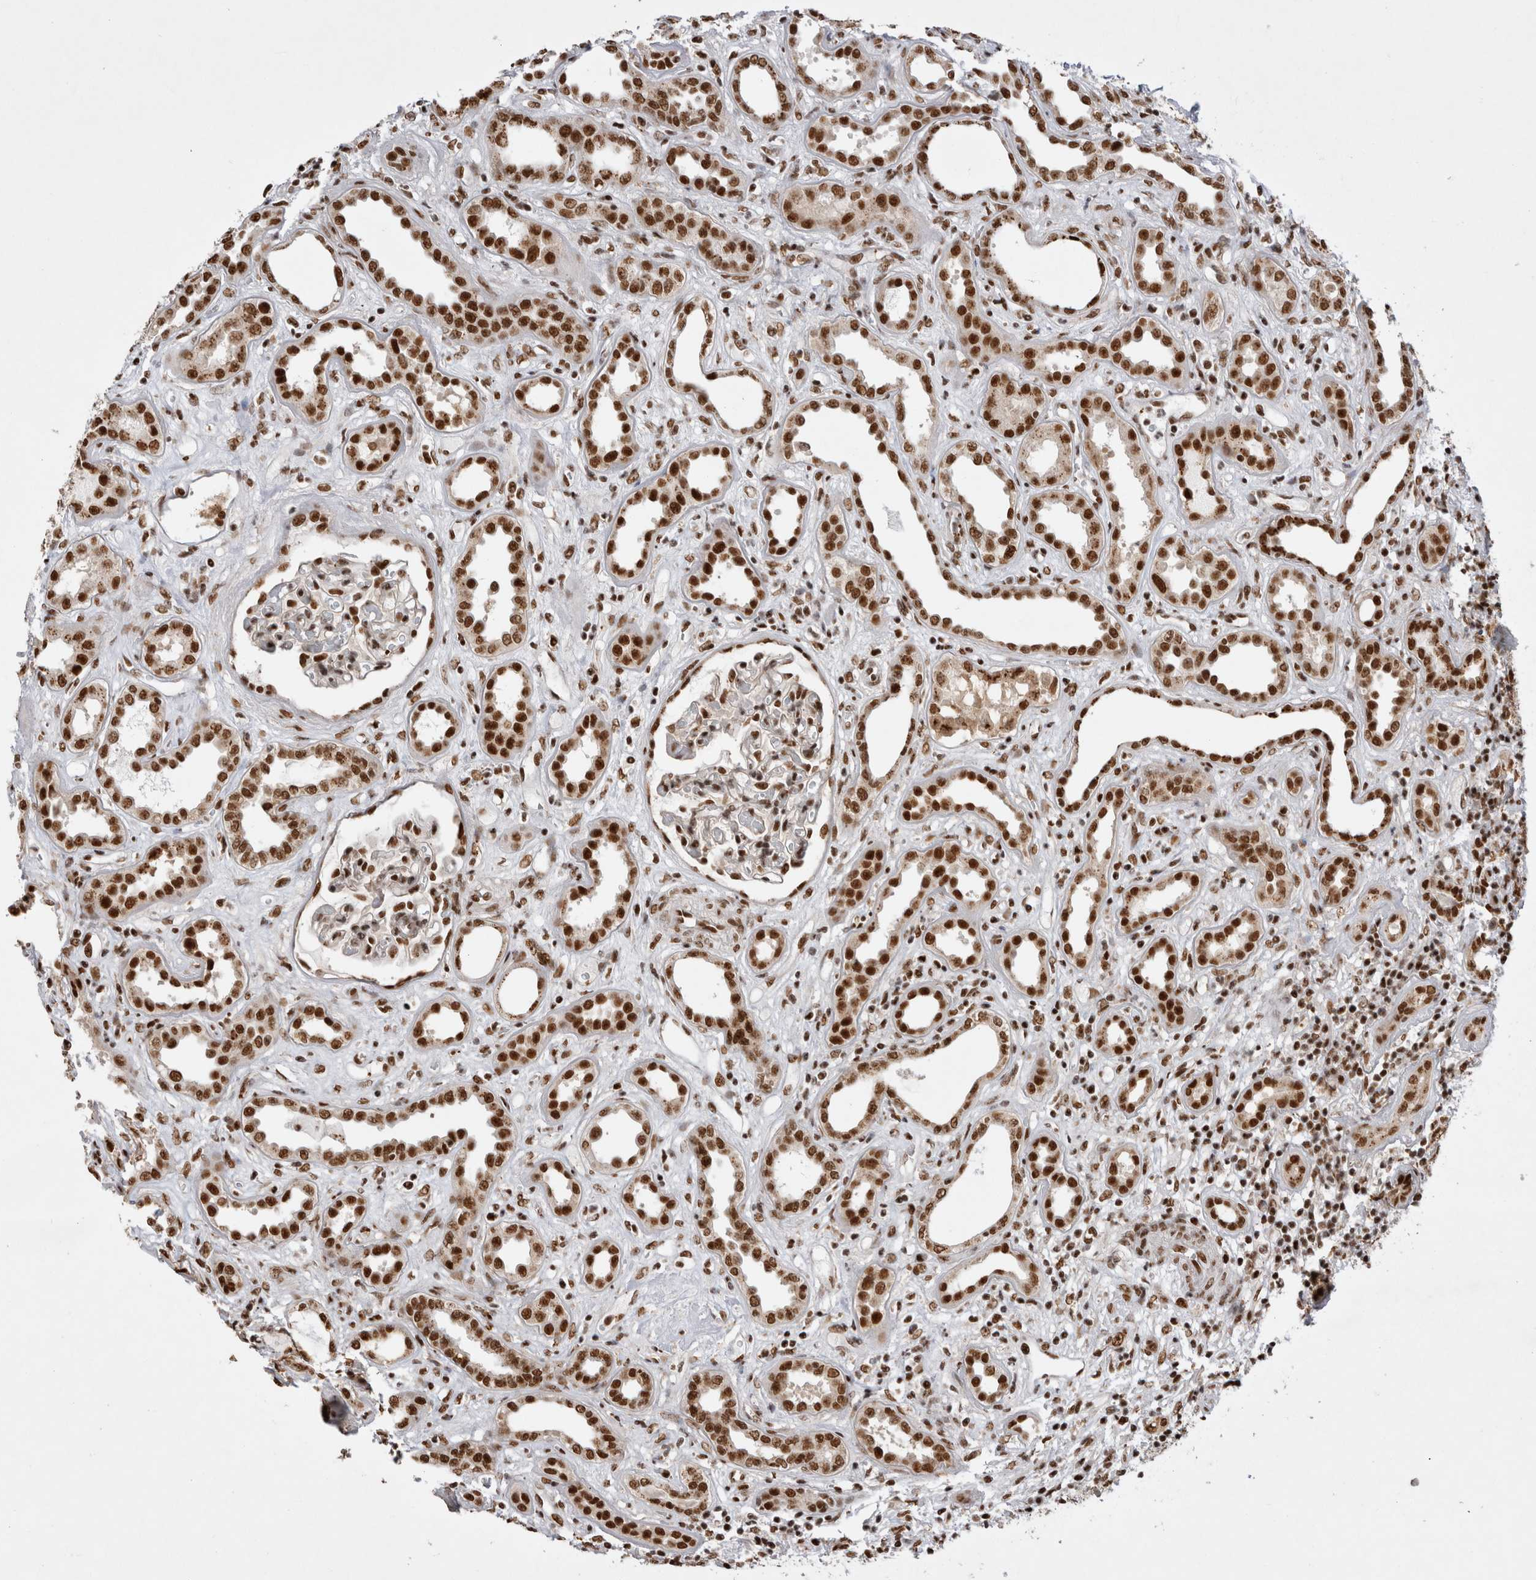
{"staining": {"intensity": "strong", "quantity": ">75%", "location": "nuclear"}, "tissue": "kidney", "cell_type": "Cells in glomeruli", "image_type": "normal", "snomed": [{"axis": "morphology", "description": "Normal tissue, NOS"}, {"axis": "topography", "description": "Kidney"}], "caption": "This image demonstrates IHC staining of benign human kidney, with high strong nuclear positivity in about >75% of cells in glomeruli.", "gene": "EYA2", "patient": {"sex": "male", "age": 59}}